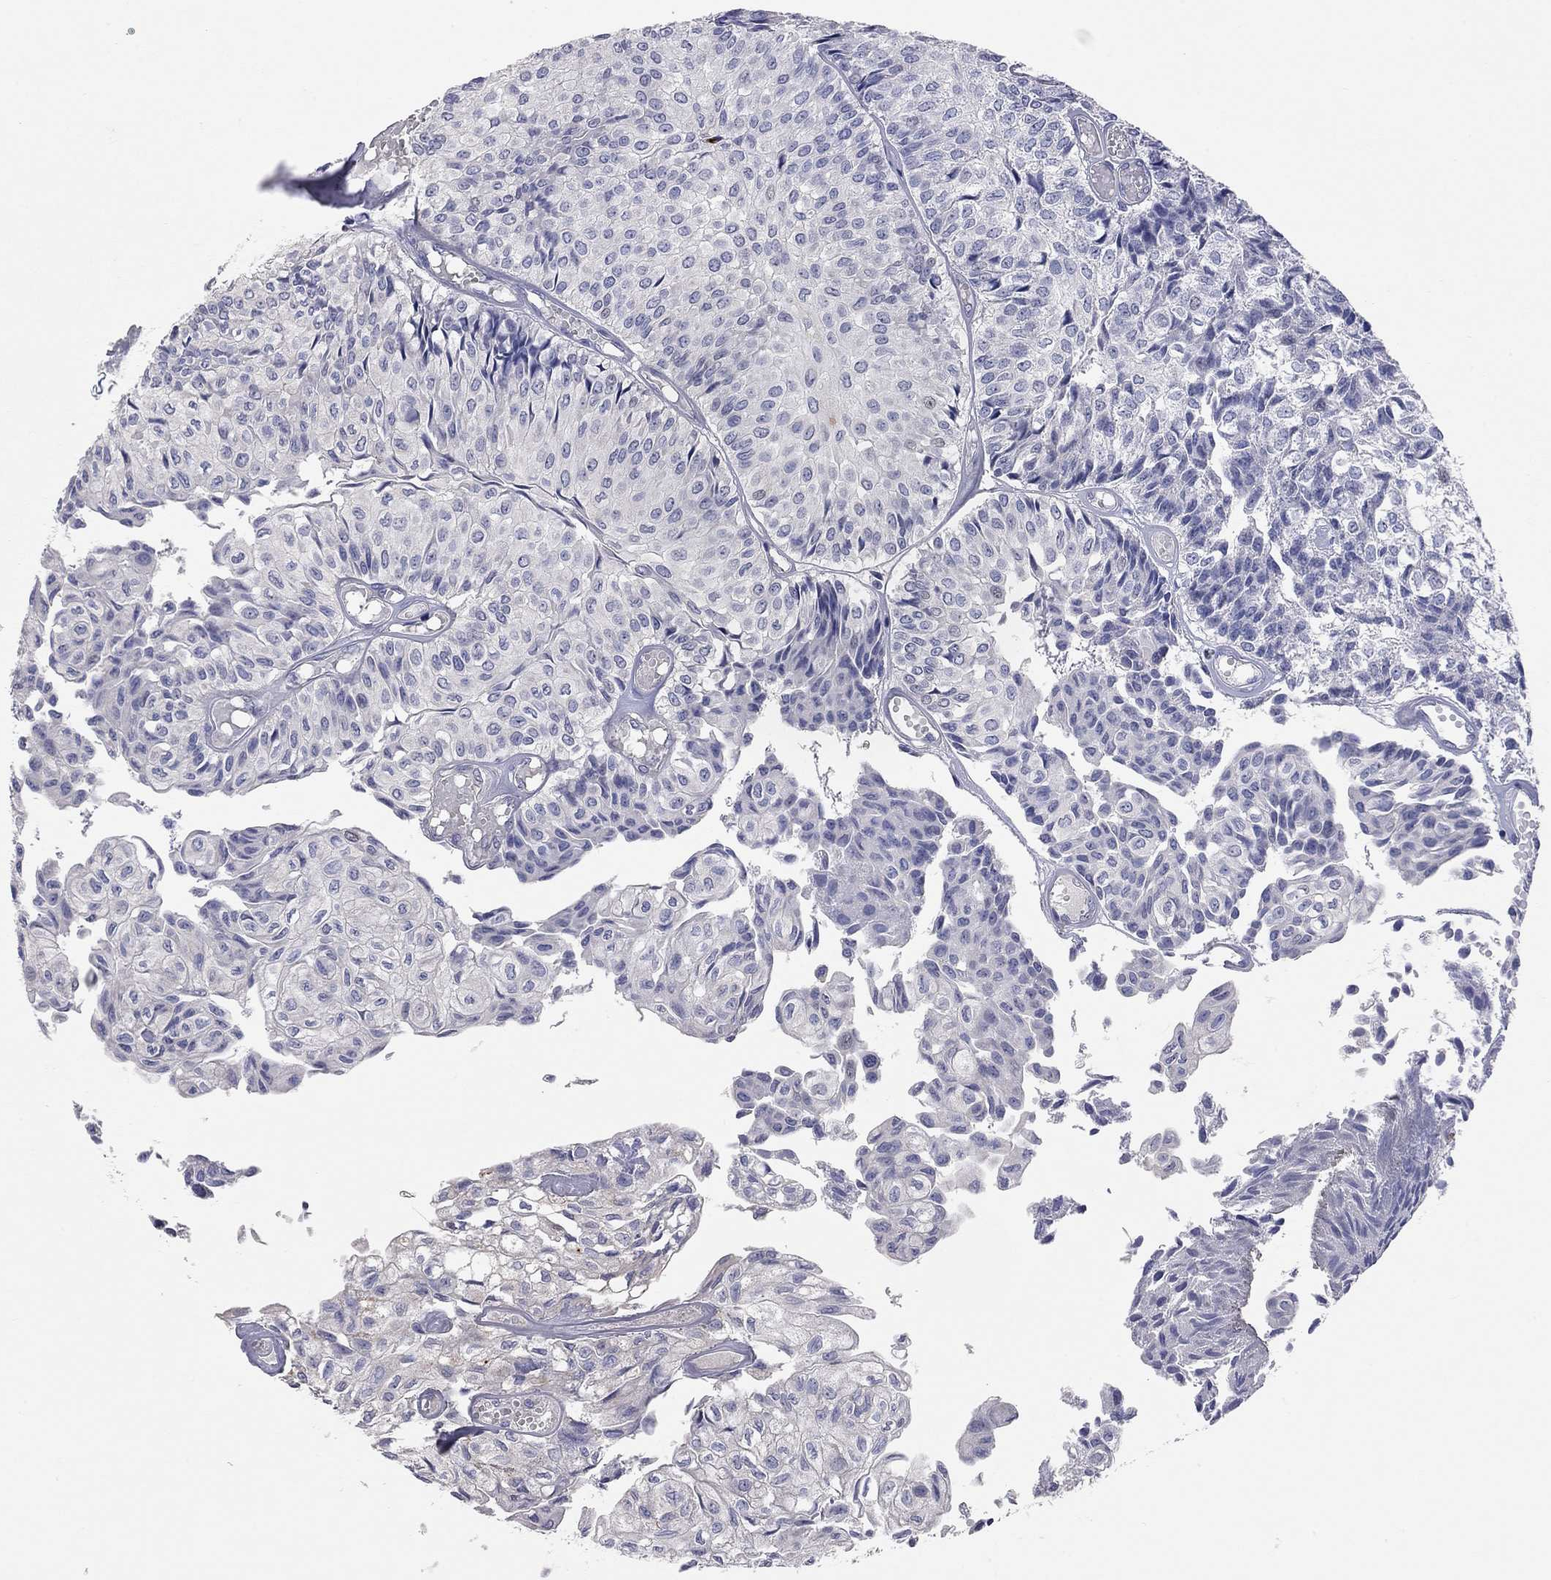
{"staining": {"intensity": "negative", "quantity": "none", "location": "none"}, "tissue": "urothelial cancer", "cell_type": "Tumor cells", "image_type": "cancer", "snomed": [{"axis": "morphology", "description": "Urothelial carcinoma, Low grade"}, {"axis": "topography", "description": "Urinary bladder"}], "caption": "The image shows no staining of tumor cells in urothelial carcinoma (low-grade).", "gene": "KCNB1", "patient": {"sex": "male", "age": 89}}